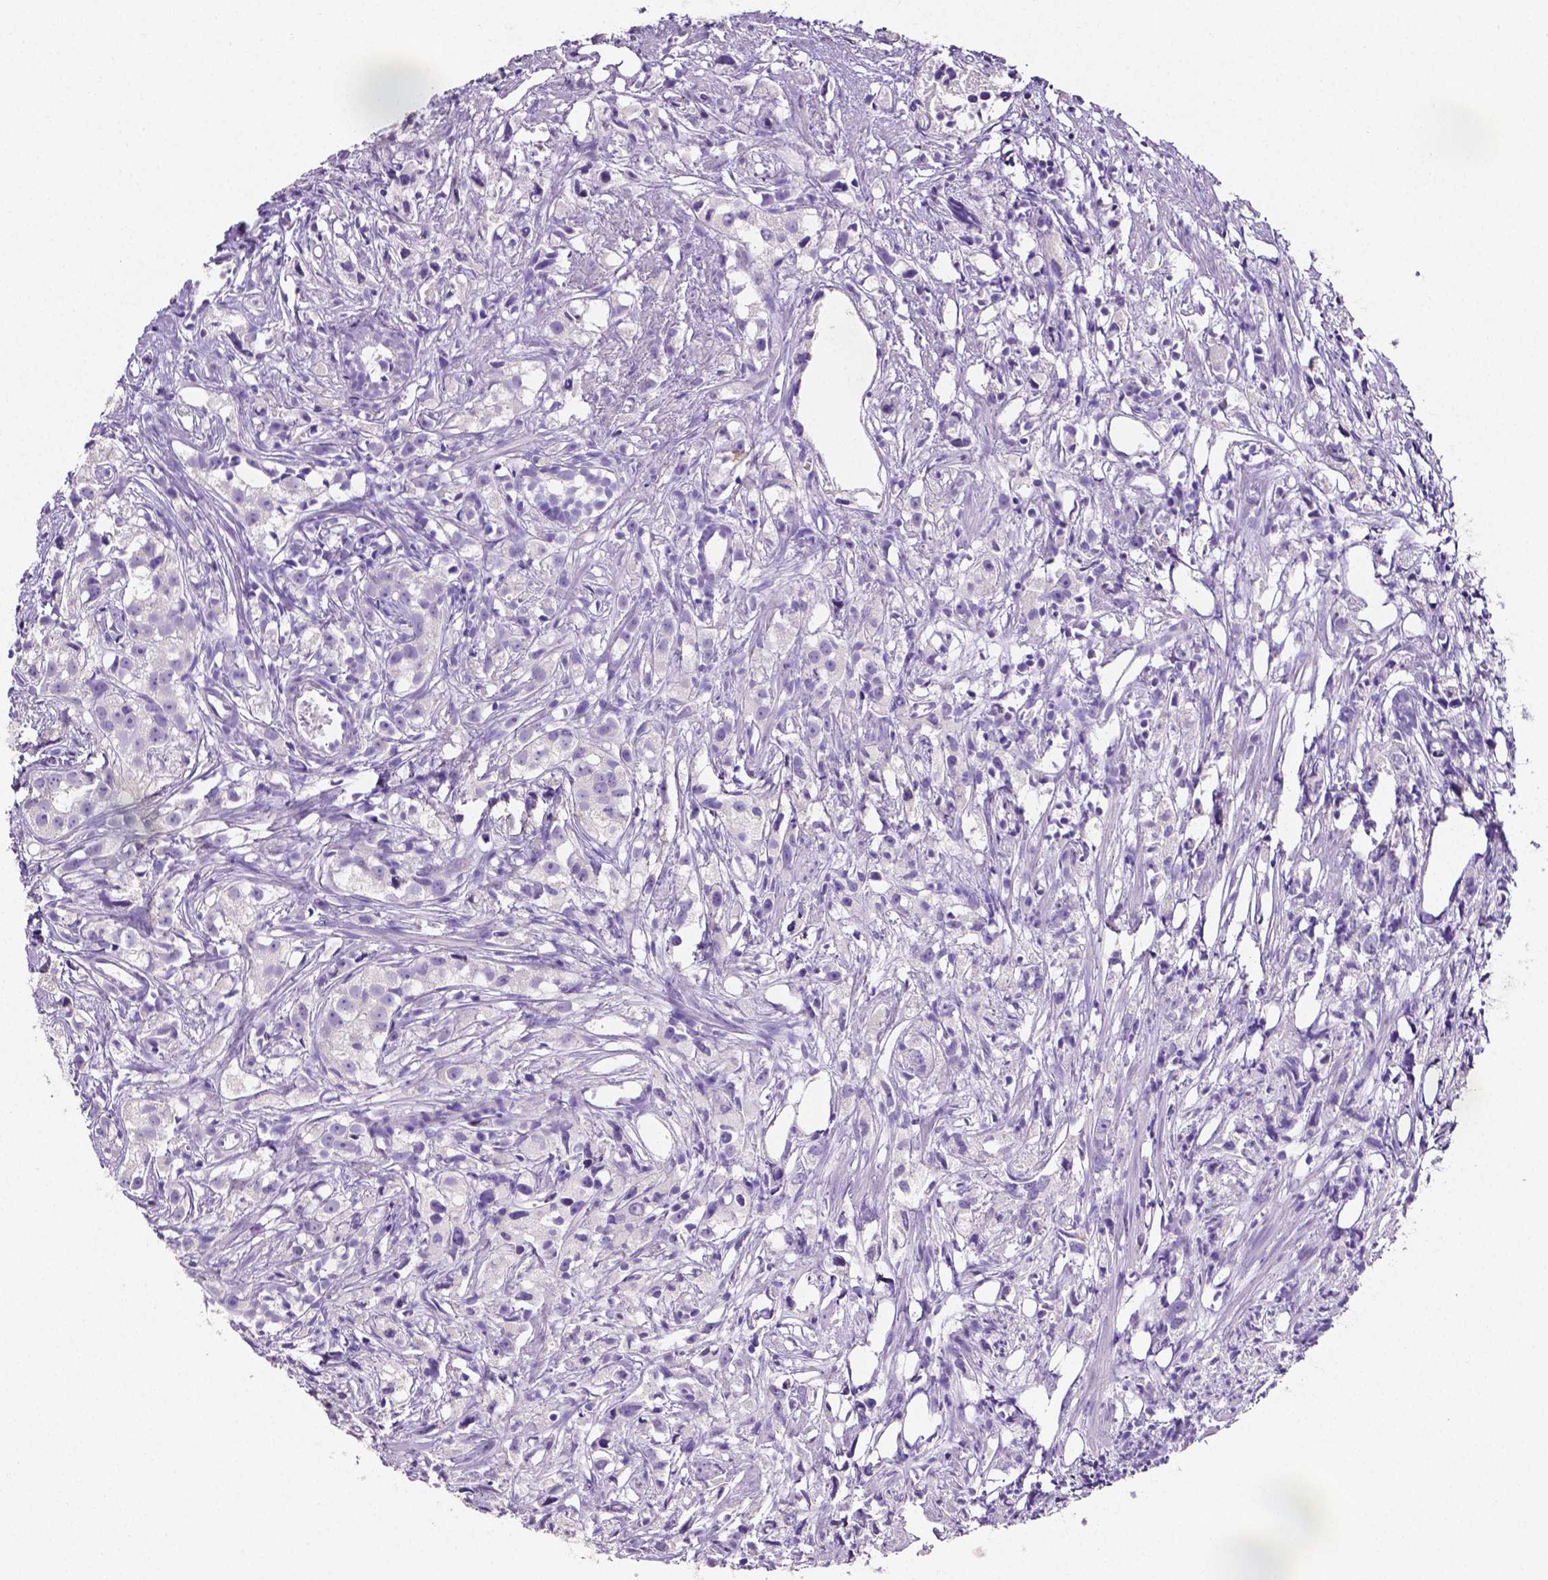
{"staining": {"intensity": "negative", "quantity": "none", "location": "none"}, "tissue": "prostate cancer", "cell_type": "Tumor cells", "image_type": "cancer", "snomed": [{"axis": "morphology", "description": "Adenocarcinoma, High grade"}, {"axis": "topography", "description": "Prostate"}], "caption": "Histopathology image shows no significant protein positivity in tumor cells of prostate cancer (adenocarcinoma (high-grade)).", "gene": "SLC22A2", "patient": {"sex": "male", "age": 68}}